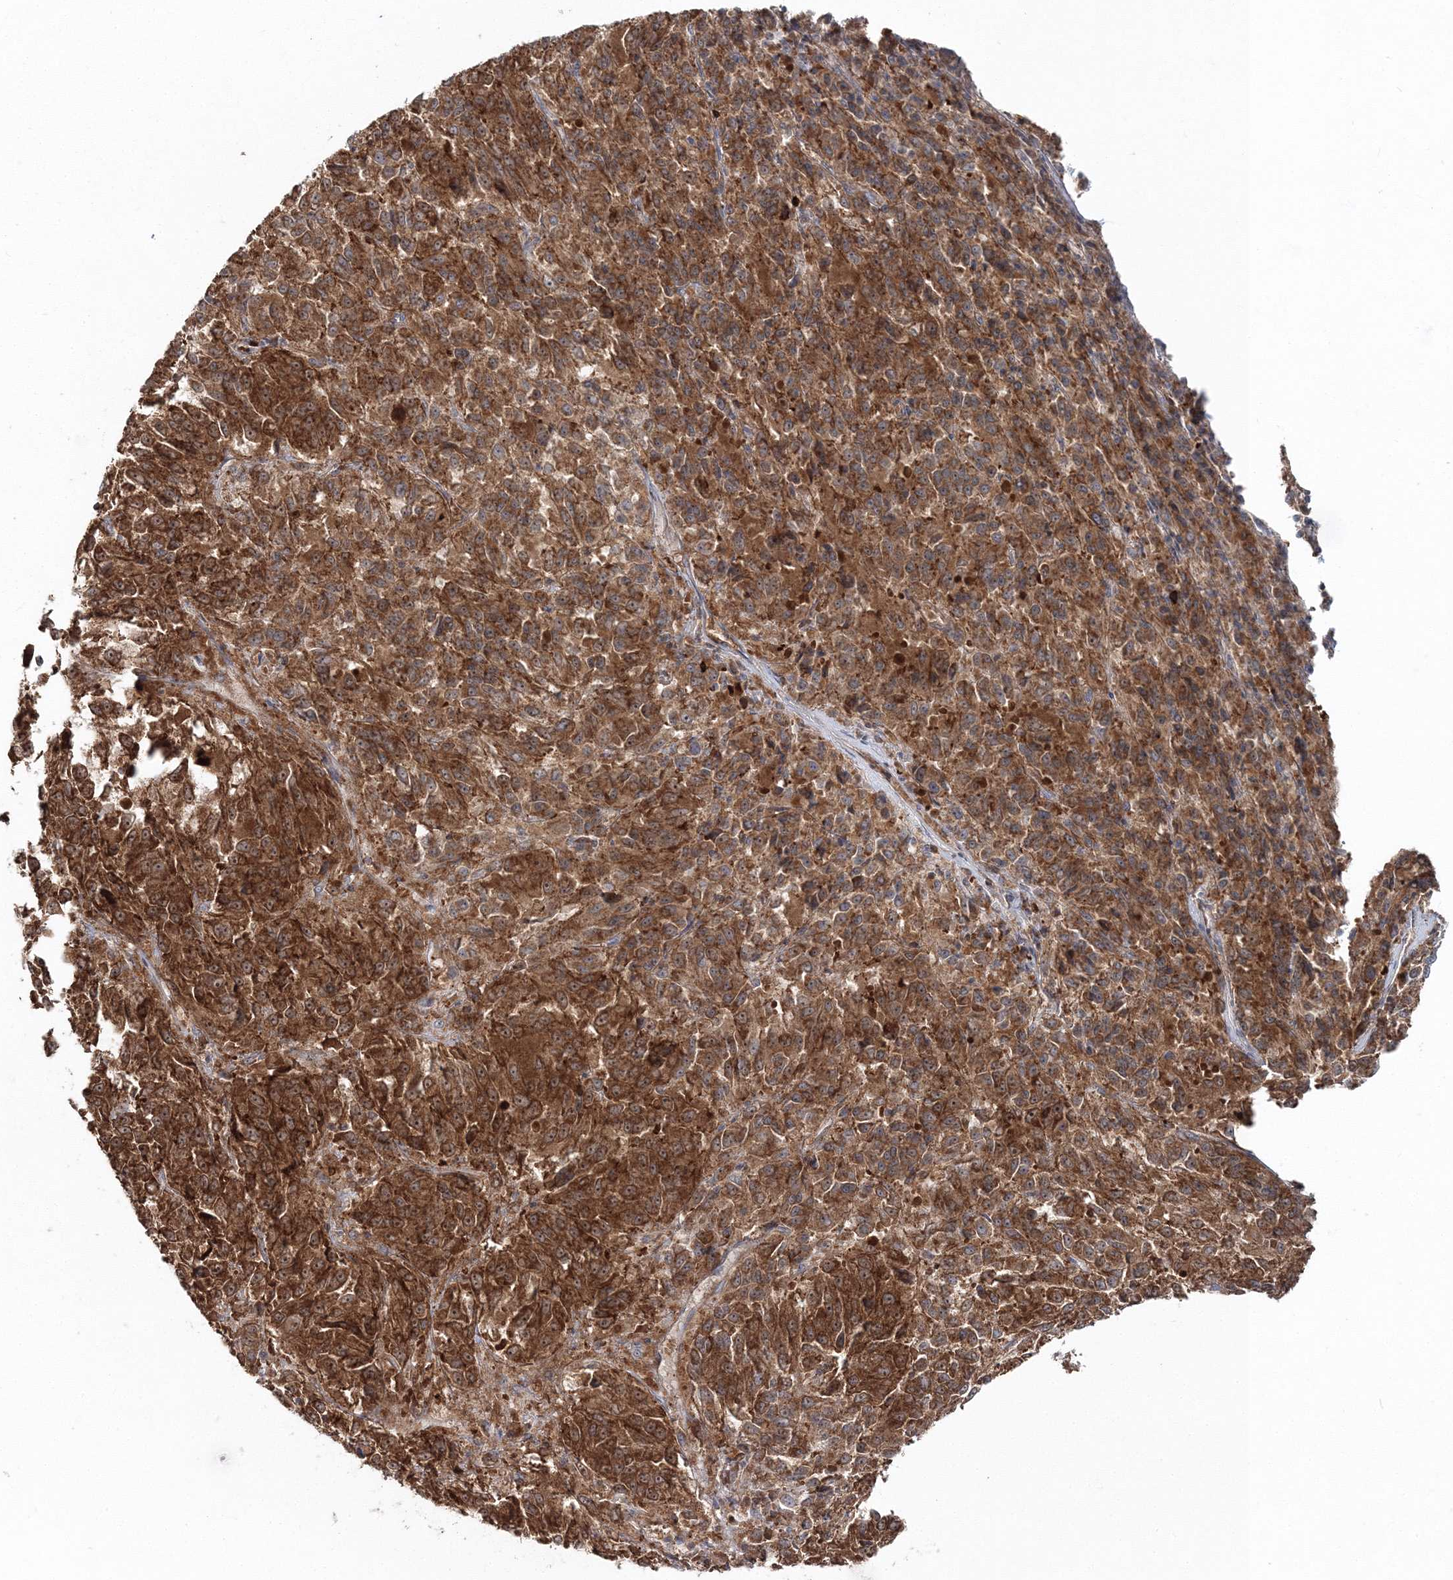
{"staining": {"intensity": "strong", "quantity": ">75%", "location": "cytoplasmic/membranous"}, "tissue": "melanoma", "cell_type": "Tumor cells", "image_type": "cancer", "snomed": [{"axis": "morphology", "description": "Malignant melanoma, Metastatic site"}, {"axis": "topography", "description": "Lung"}], "caption": "Malignant melanoma (metastatic site) tissue shows strong cytoplasmic/membranous expression in about >75% of tumor cells", "gene": "PCBD2", "patient": {"sex": "male", "age": 64}}